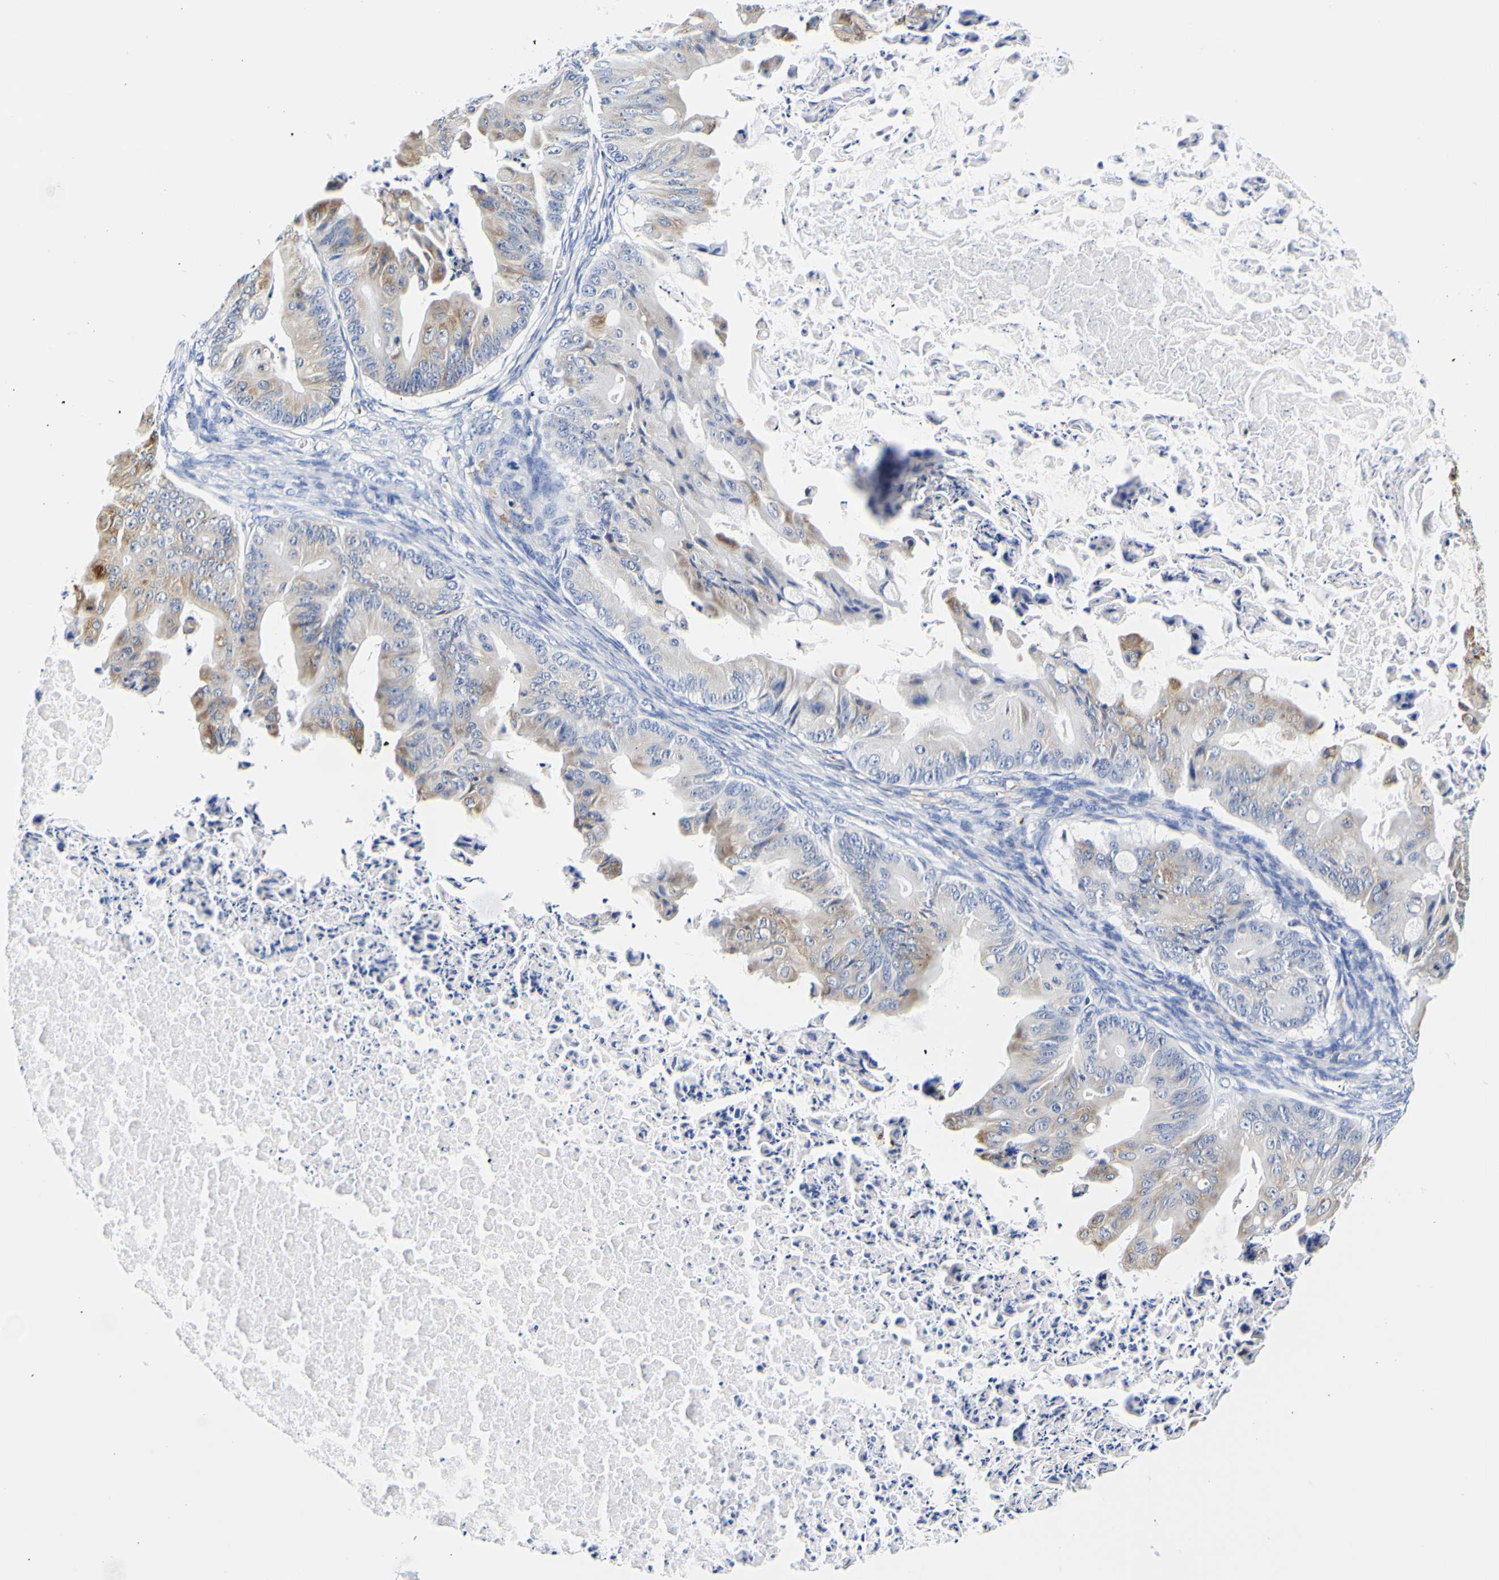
{"staining": {"intensity": "weak", "quantity": "<25%", "location": "cytoplasmic/membranous"}, "tissue": "ovarian cancer", "cell_type": "Tumor cells", "image_type": "cancer", "snomed": [{"axis": "morphology", "description": "Cystadenocarcinoma, mucinous, NOS"}, {"axis": "topography", "description": "Ovary"}], "caption": "Immunohistochemical staining of human mucinous cystadenocarcinoma (ovarian) shows no significant expression in tumor cells. (Stains: DAB immunohistochemistry (IHC) with hematoxylin counter stain, Microscopy: brightfield microscopy at high magnification).", "gene": "P4HB", "patient": {"sex": "female", "age": 37}}